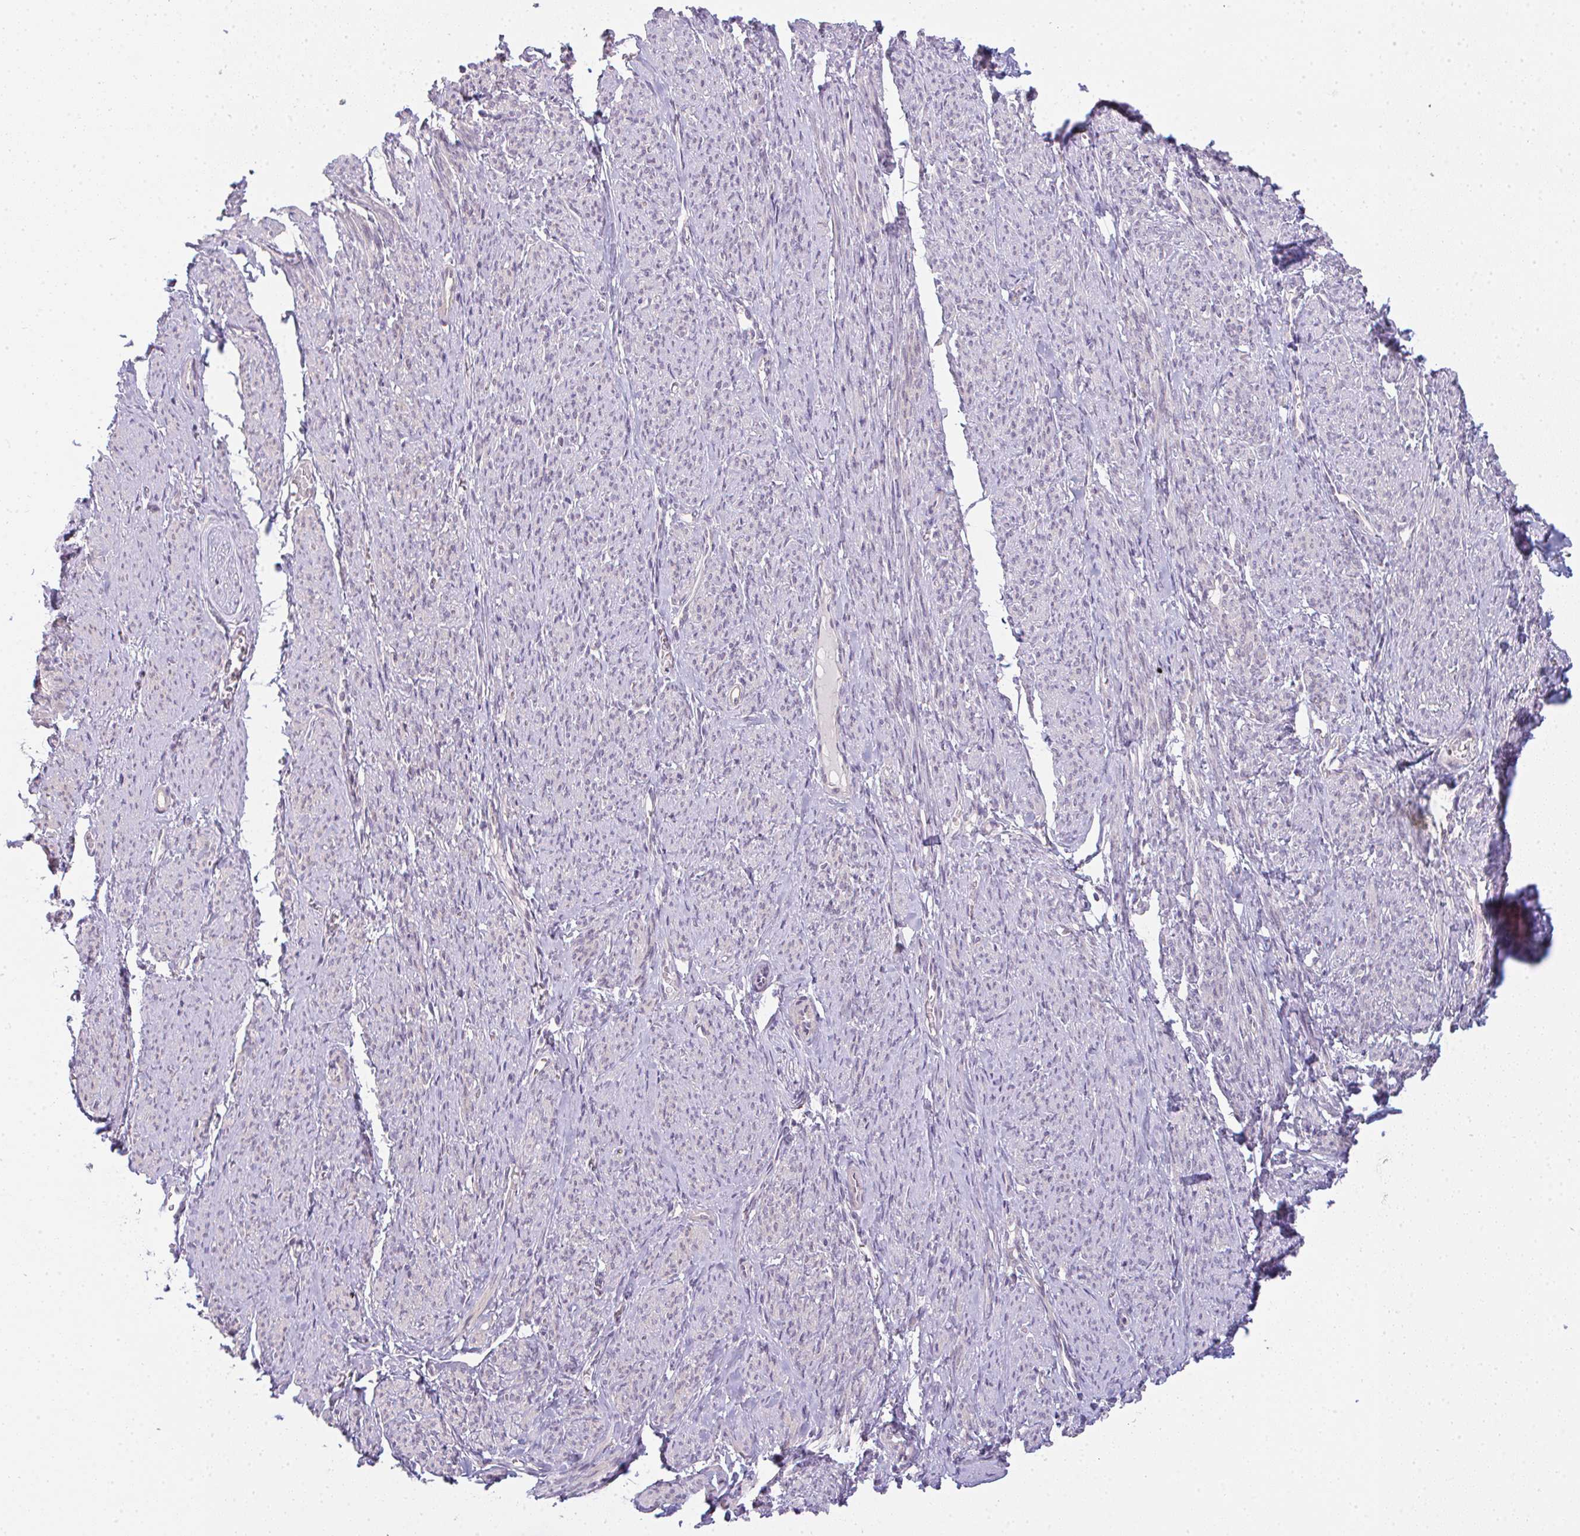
{"staining": {"intensity": "negative", "quantity": "none", "location": "none"}, "tissue": "smooth muscle", "cell_type": "Smooth muscle cells", "image_type": "normal", "snomed": [{"axis": "morphology", "description": "Normal tissue, NOS"}, {"axis": "topography", "description": "Smooth muscle"}], "caption": "IHC micrograph of normal human smooth muscle stained for a protein (brown), which demonstrates no staining in smooth muscle cells. Brightfield microscopy of immunohistochemistry stained with DAB (brown) and hematoxylin (blue), captured at high magnification.", "gene": "CSE1L", "patient": {"sex": "female", "age": 65}}